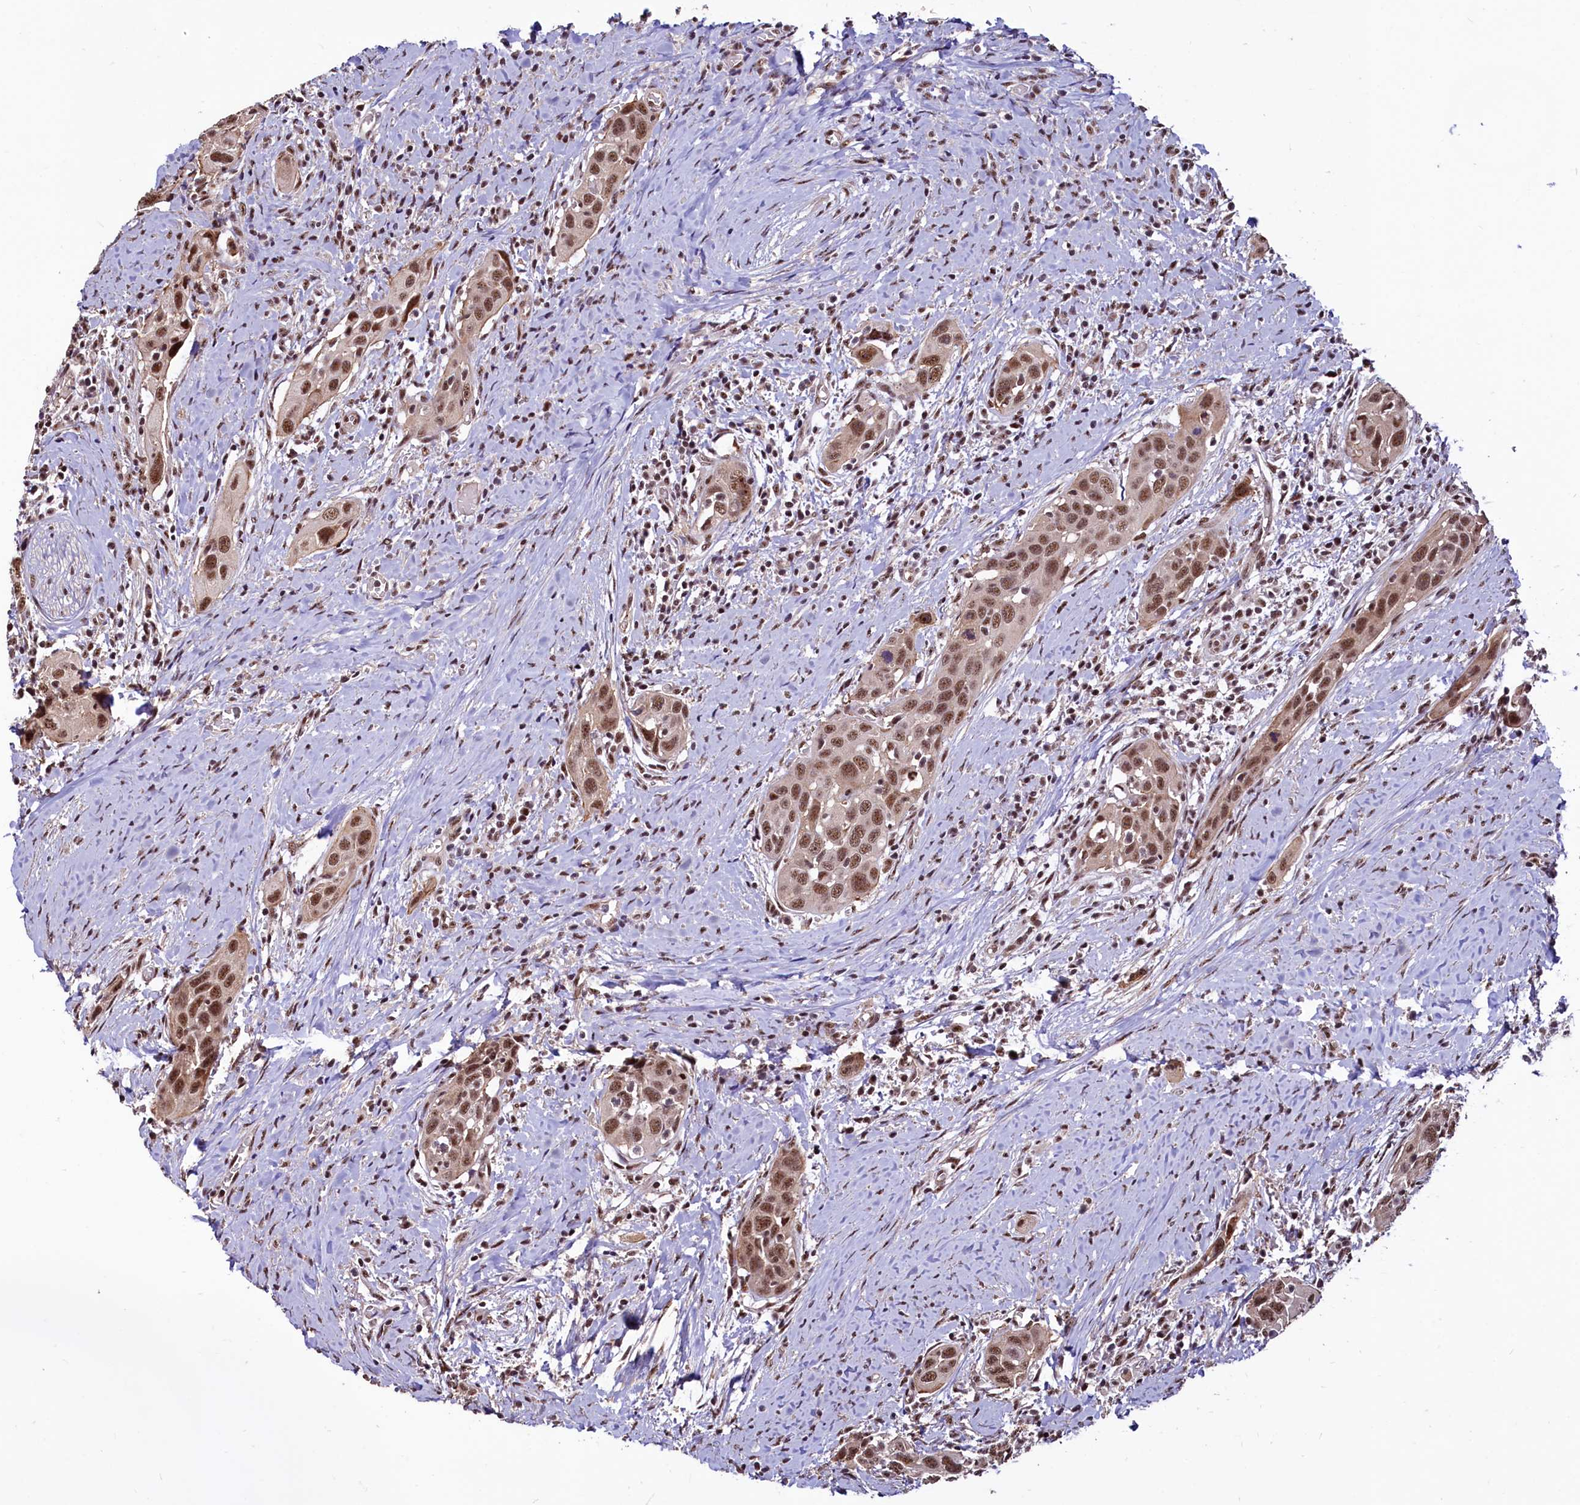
{"staining": {"intensity": "moderate", "quantity": ">75%", "location": "nuclear"}, "tissue": "head and neck cancer", "cell_type": "Tumor cells", "image_type": "cancer", "snomed": [{"axis": "morphology", "description": "Squamous cell carcinoma, NOS"}, {"axis": "topography", "description": "Oral tissue"}, {"axis": "topography", "description": "Head-Neck"}], "caption": "Head and neck squamous cell carcinoma tissue reveals moderate nuclear expression in about >75% of tumor cells, visualized by immunohistochemistry.", "gene": "SFSWAP", "patient": {"sex": "female", "age": 50}}